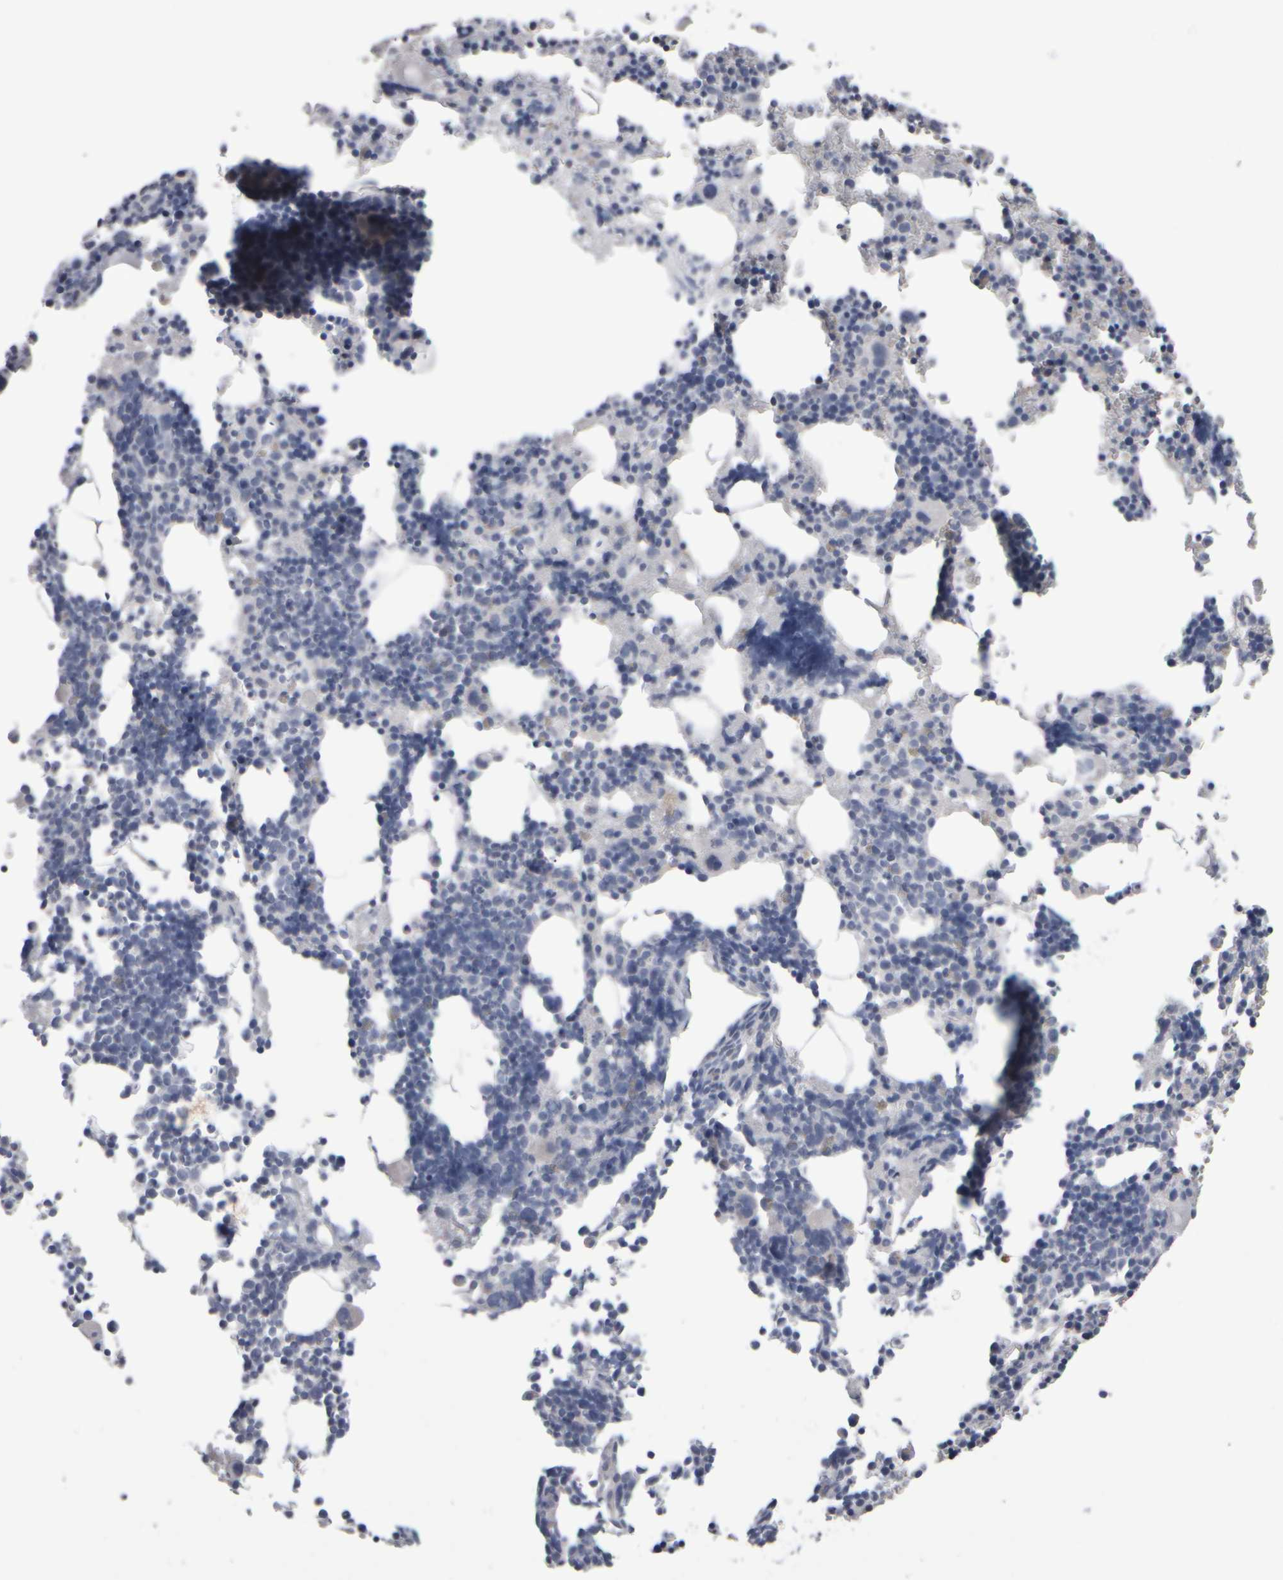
{"staining": {"intensity": "negative", "quantity": "none", "location": "none"}, "tissue": "bone marrow", "cell_type": "Hematopoietic cells", "image_type": "normal", "snomed": [{"axis": "morphology", "description": "Normal tissue, NOS"}, {"axis": "morphology", "description": "Inflammation, NOS"}, {"axis": "topography", "description": "Bone marrow"}], "caption": "Hematopoietic cells show no significant protein staining in unremarkable bone marrow.", "gene": "EPHX2", "patient": {"sex": "male", "age": 31}}